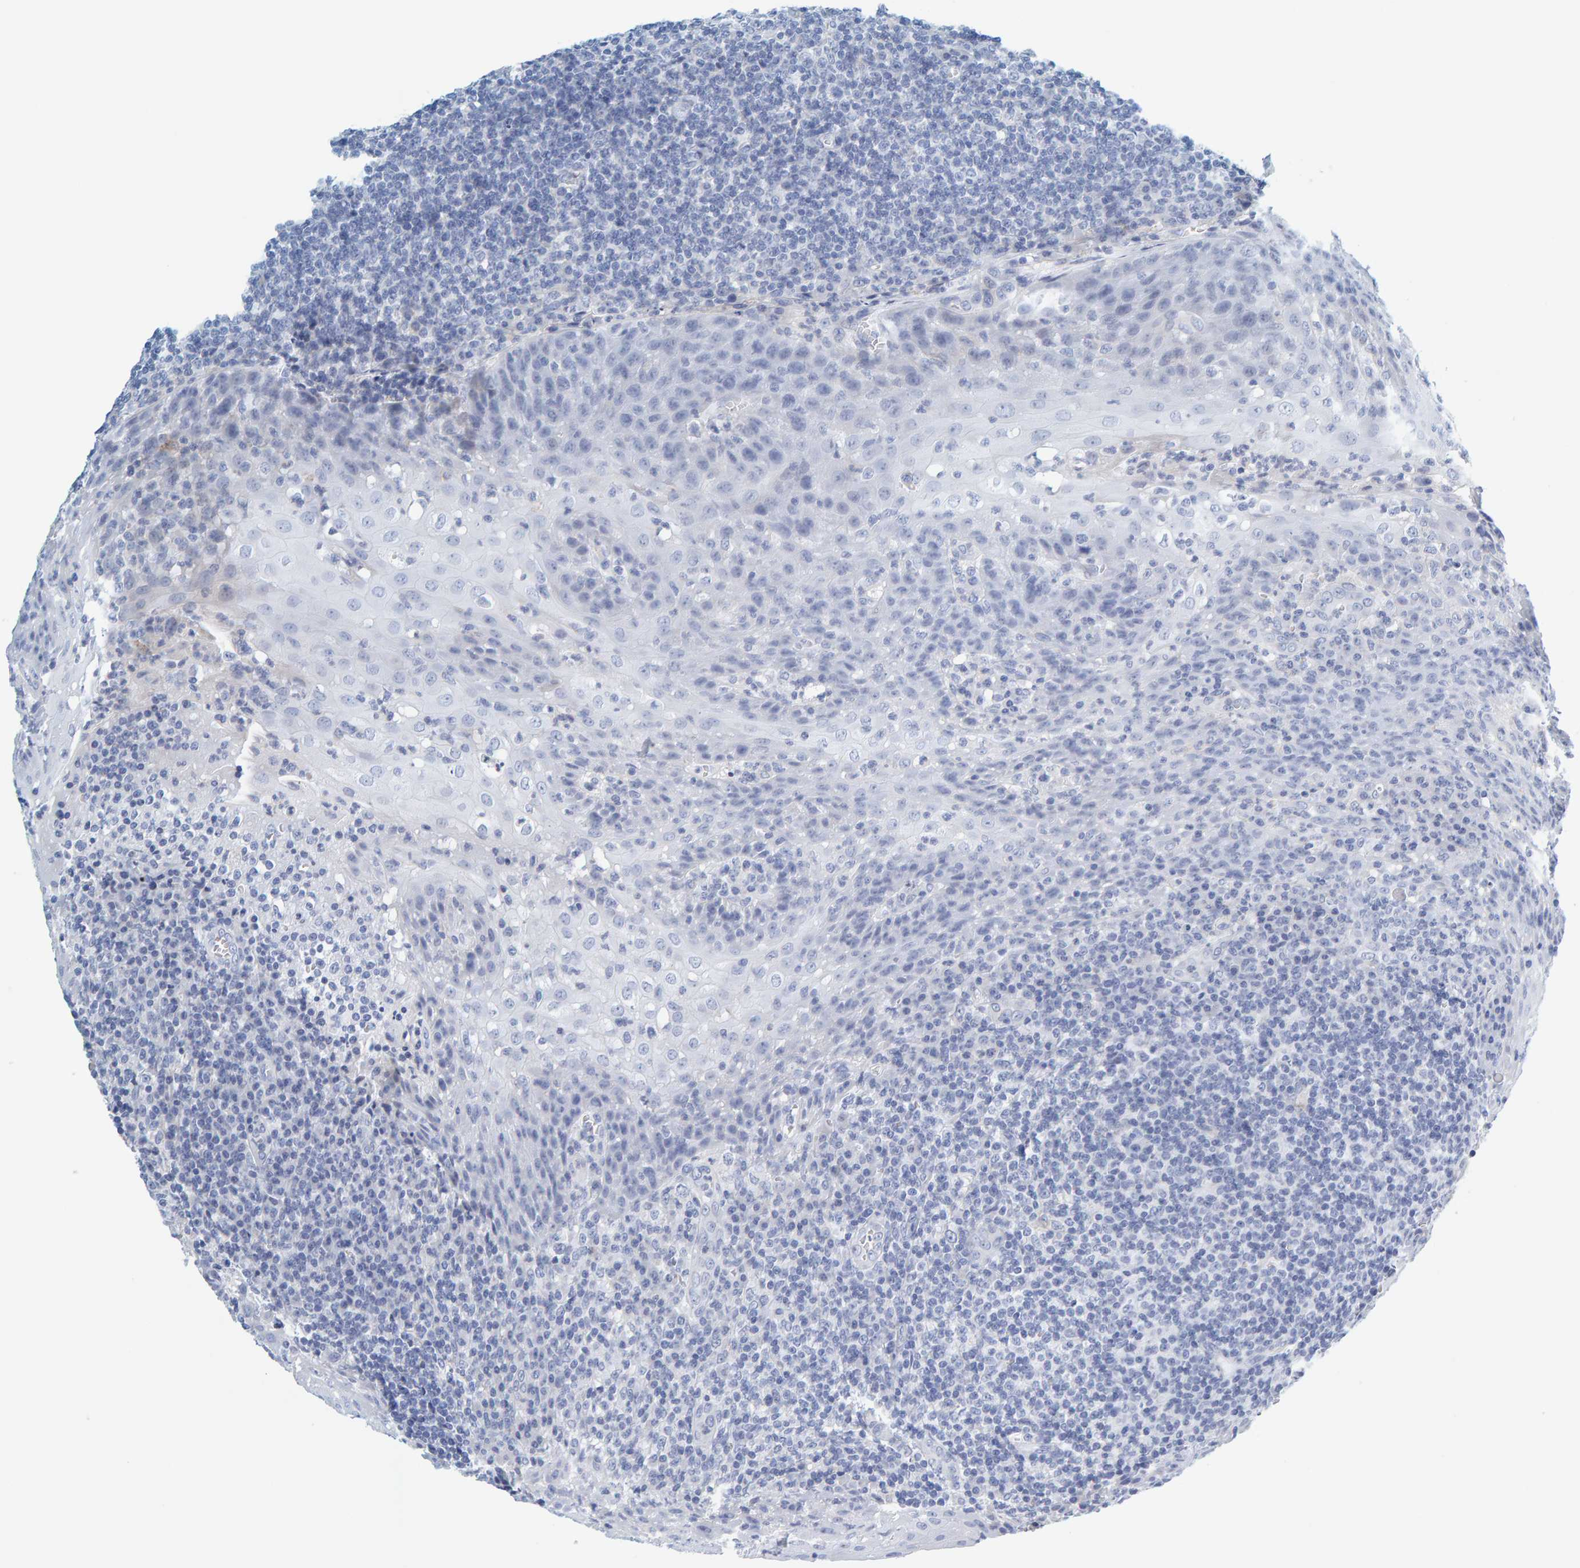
{"staining": {"intensity": "negative", "quantity": "none", "location": "none"}, "tissue": "tonsil", "cell_type": "Germinal center cells", "image_type": "normal", "snomed": [{"axis": "morphology", "description": "Normal tissue, NOS"}, {"axis": "topography", "description": "Tonsil"}], "caption": "This is a image of immunohistochemistry (IHC) staining of unremarkable tonsil, which shows no staining in germinal center cells.", "gene": "MOG", "patient": {"sex": "male", "age": 37}}